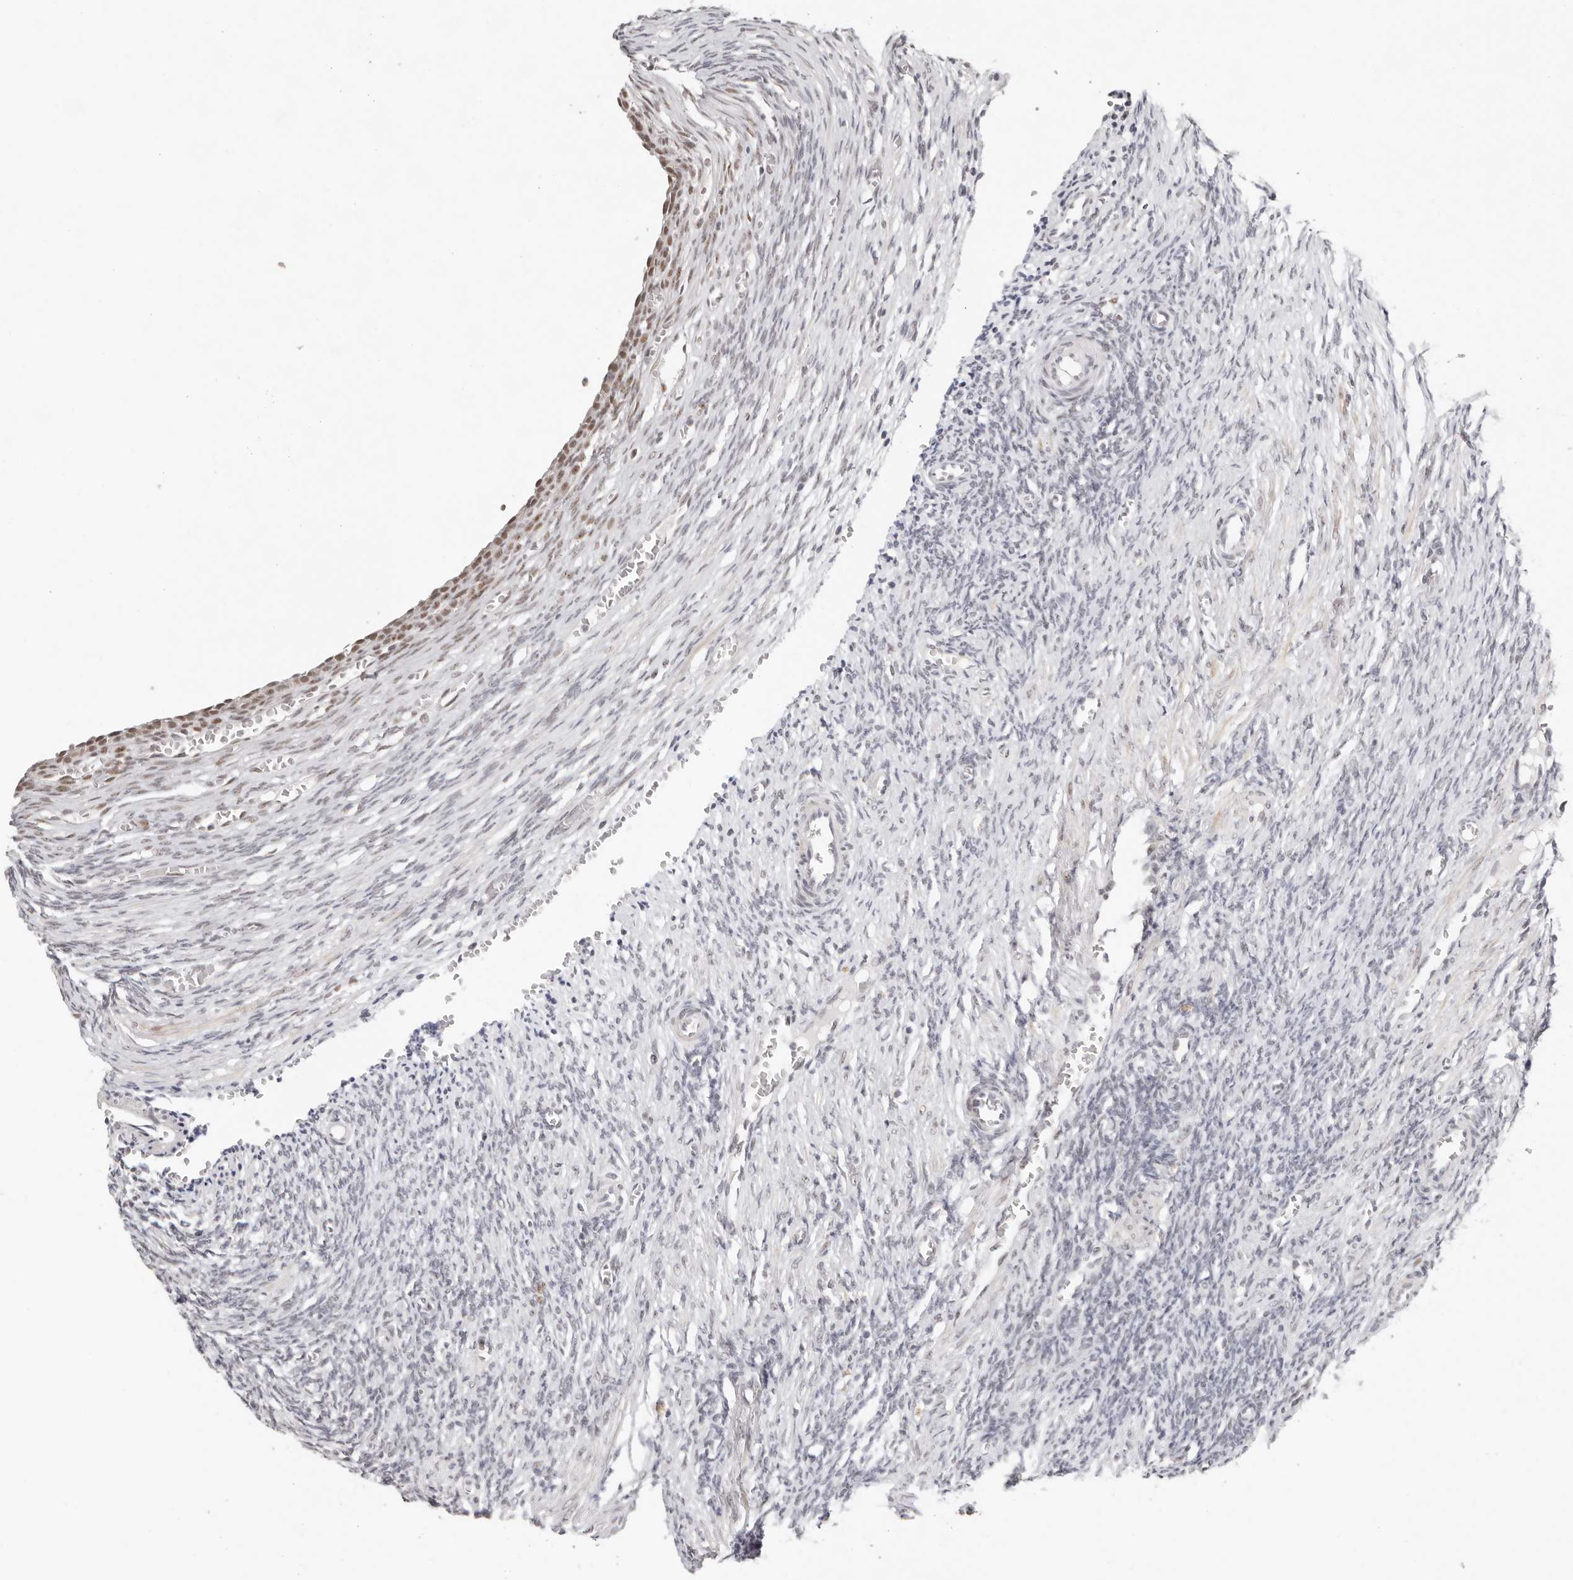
{"staining": {"intensity": "moderate", "quantity": "<25%", "location": "nuclear"}, "tissue": "ovary", "cell_type": "Ovarian stroma cells", "image_type": "normal", "snomed": [{"axis": "morphology", "description": "Normal tissue, NOS"}, {"axis": "topography", "description": "Ovary"}], "caption": "Ovarian stroma cells demonstrate low levels of moderate nuclear positivity in approximately <25% of cells in unremarkable human ovary.", "gene": "LARP7", "patient": {"sex": "female", "age": 27}}